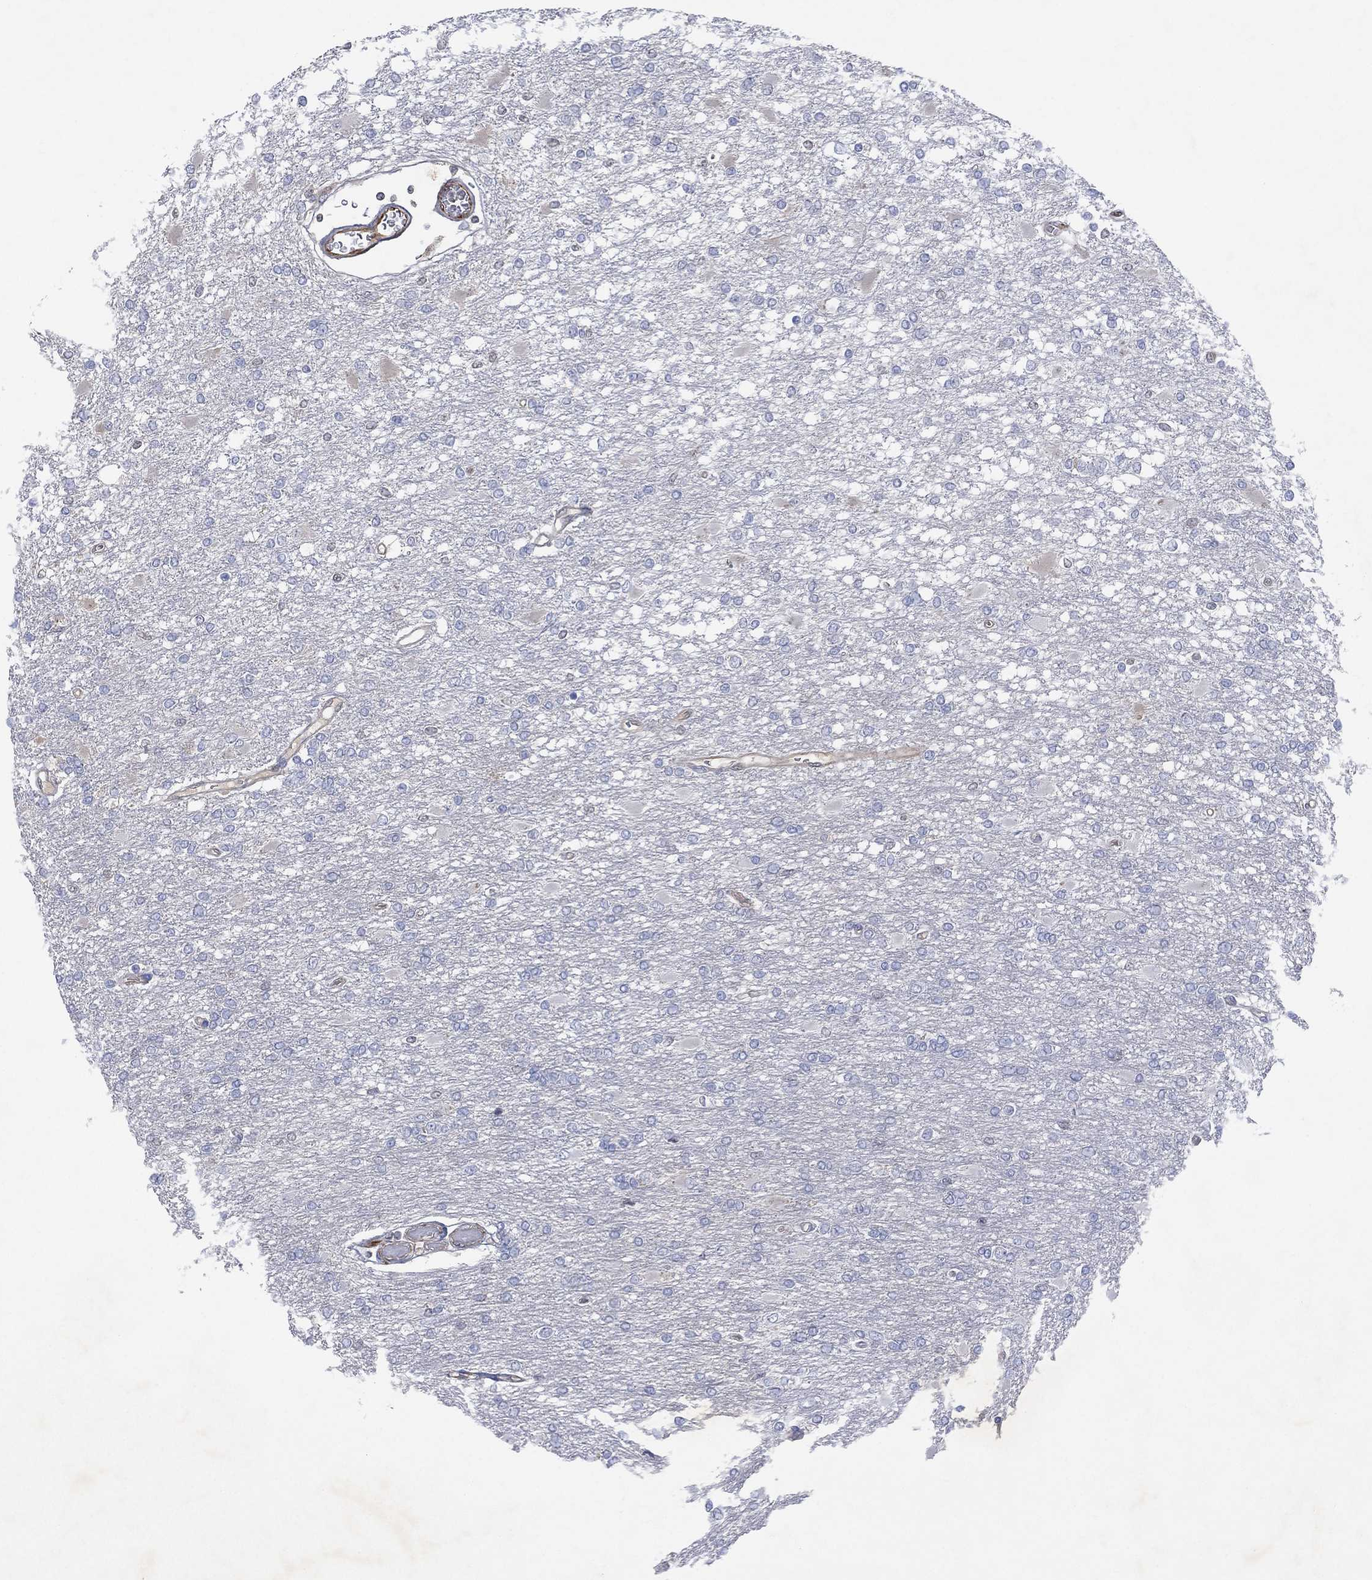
{"staining": {"intensity": "negative", "quantity": "none", "location": "none"}, "tissue": "glioma", "cell_type": "Tumor cells", "image_type": "cancer", "snomed": [{"axis": "morphology", "description": "Glioma, malignant, High grade"}, {"axis": "topography", "description": "Cerebral cortex"}], "caption": "This is an IHC histopathology image of glioma. There is no expression in tumor cells.", "gene": "FLI1", "patient": {"sex": "male", "age": 79}}